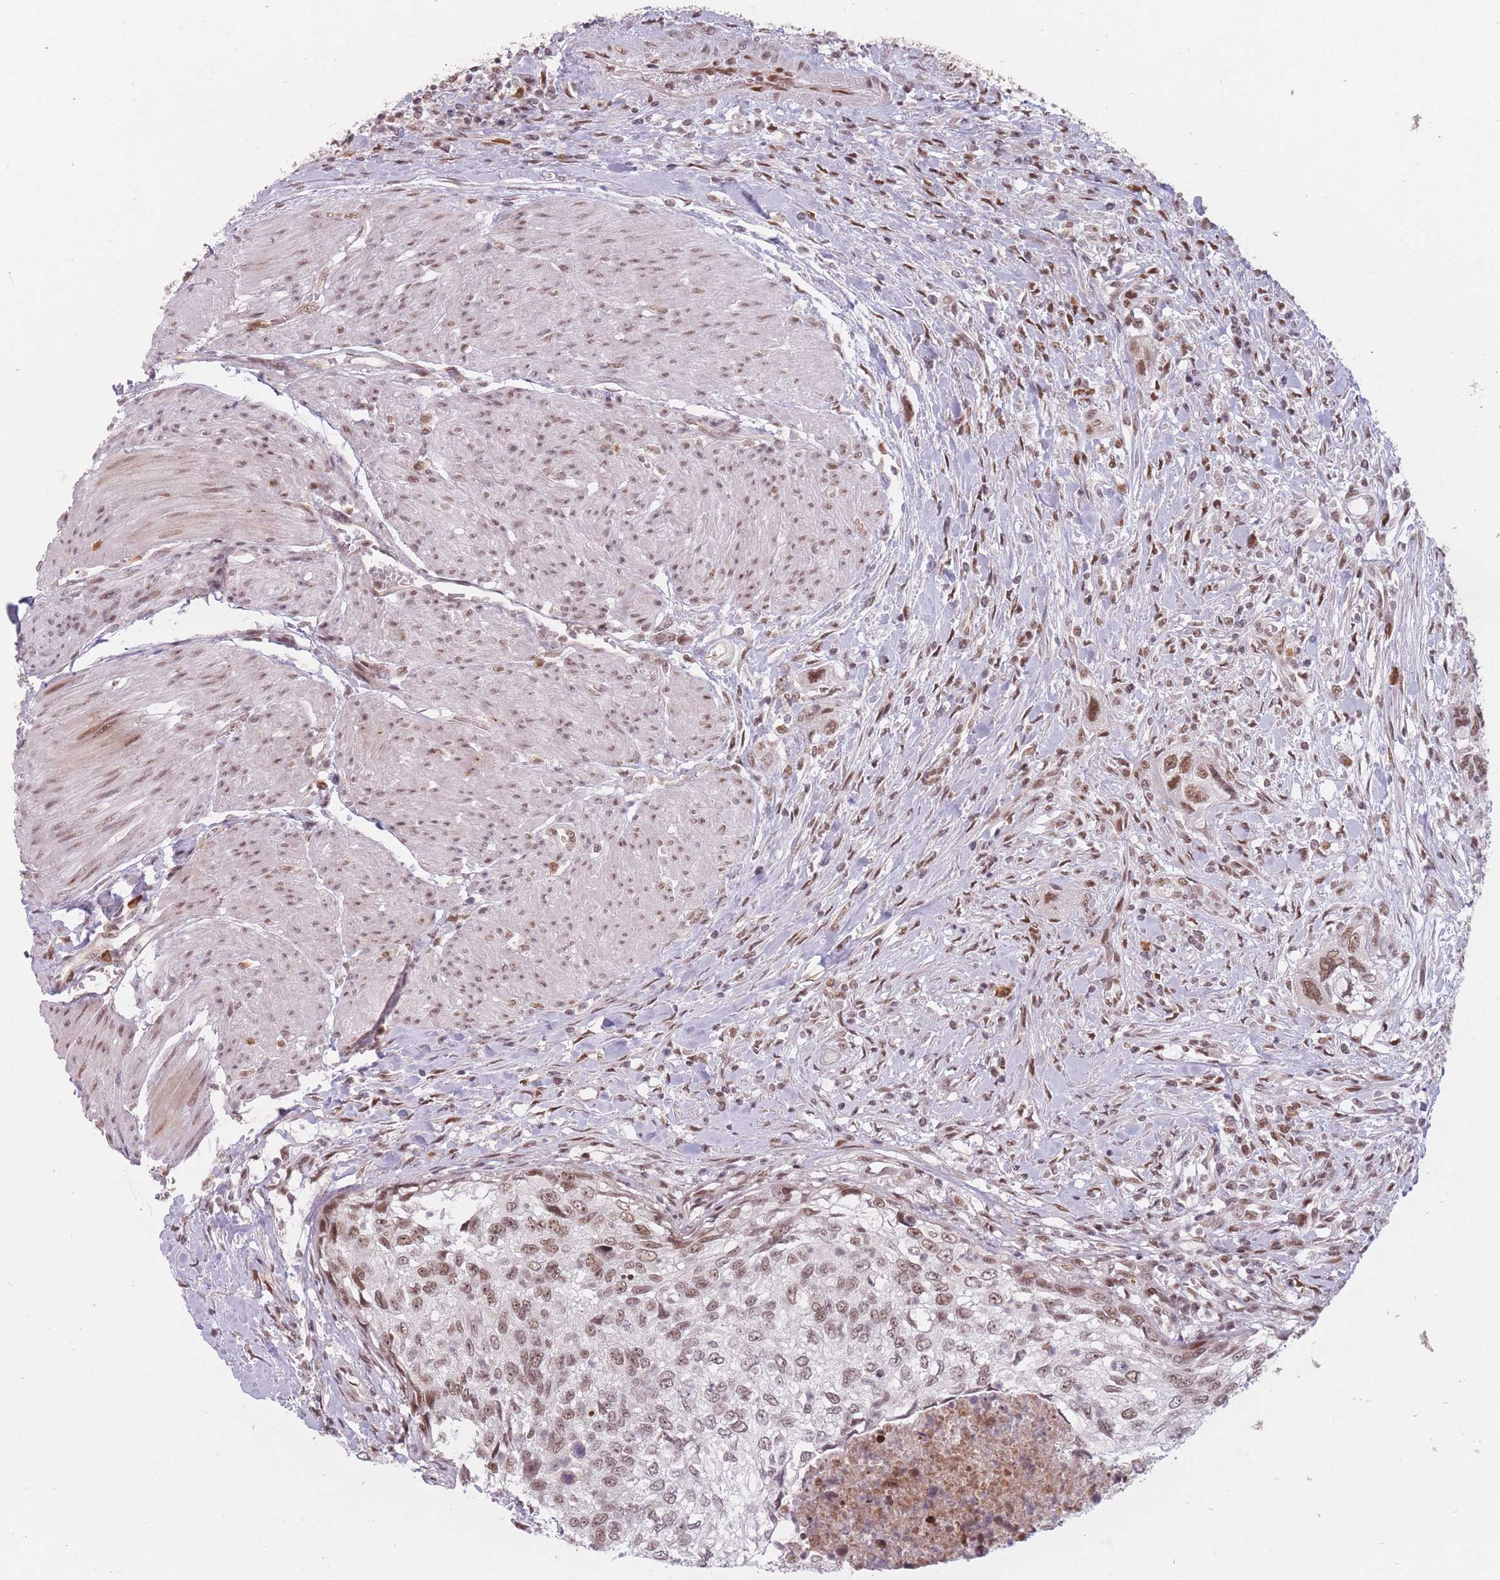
{"staining": {"intensity": "moderate", "quantity": ">75%", "location": "nuclear"}, "tissue": "urothelial cancer", "cell_type": "Tumor cells", "image_type": "cancer", "snomed": [{"axis": "morphology", "description": "Urothelial carcinoma, High grade"}, {"axis": "topography", "description": "Urinary bladder"}], "caption": "A high-resolution image shows immunohistochemistry (IHC) staining of urothelial cancer, which exhibits moderate nuclear positivity in approximately >75% of tumor cells.", "gene": "SUPT6H", "patient": {"sex": "female", "age": 60}}